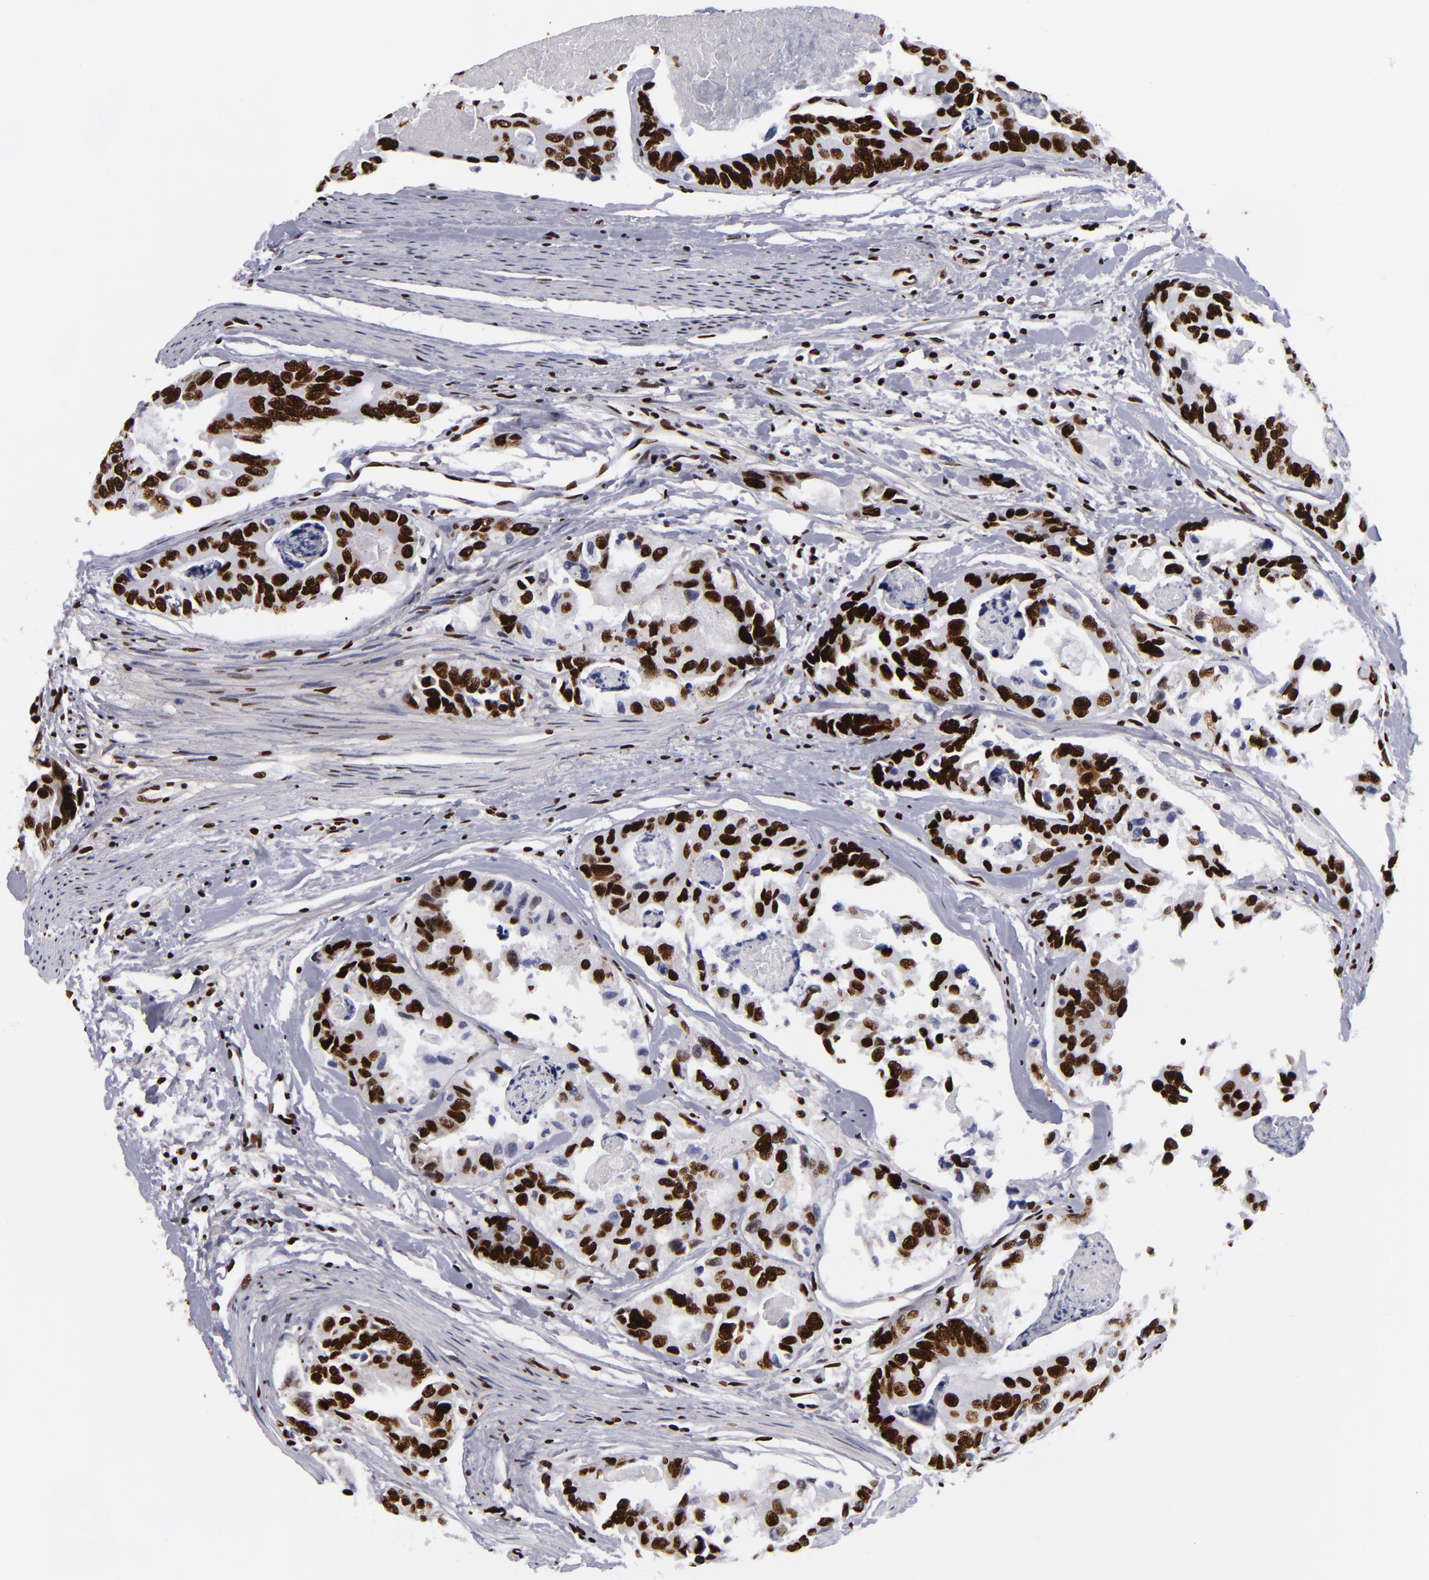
{"staining": {"intensity": "strong", "quantity": ">75%", "location": "nuclear"}, "tissue": "colorectal cancer", "cell_type": "Tumor cells", "image_type": "cancer", "snomed": [{"axis": "morphology", "description": "Adenocarcinoma, NOS"}, {"axis": "topography", "description": "Colon"}], "caption": "Tumor cells reveal strong nuclear expression in about >75% of cells in adenocarcinoma (colorectal).", "gene": "SAFB", "patient": {"sex": "female", "age": 86}}